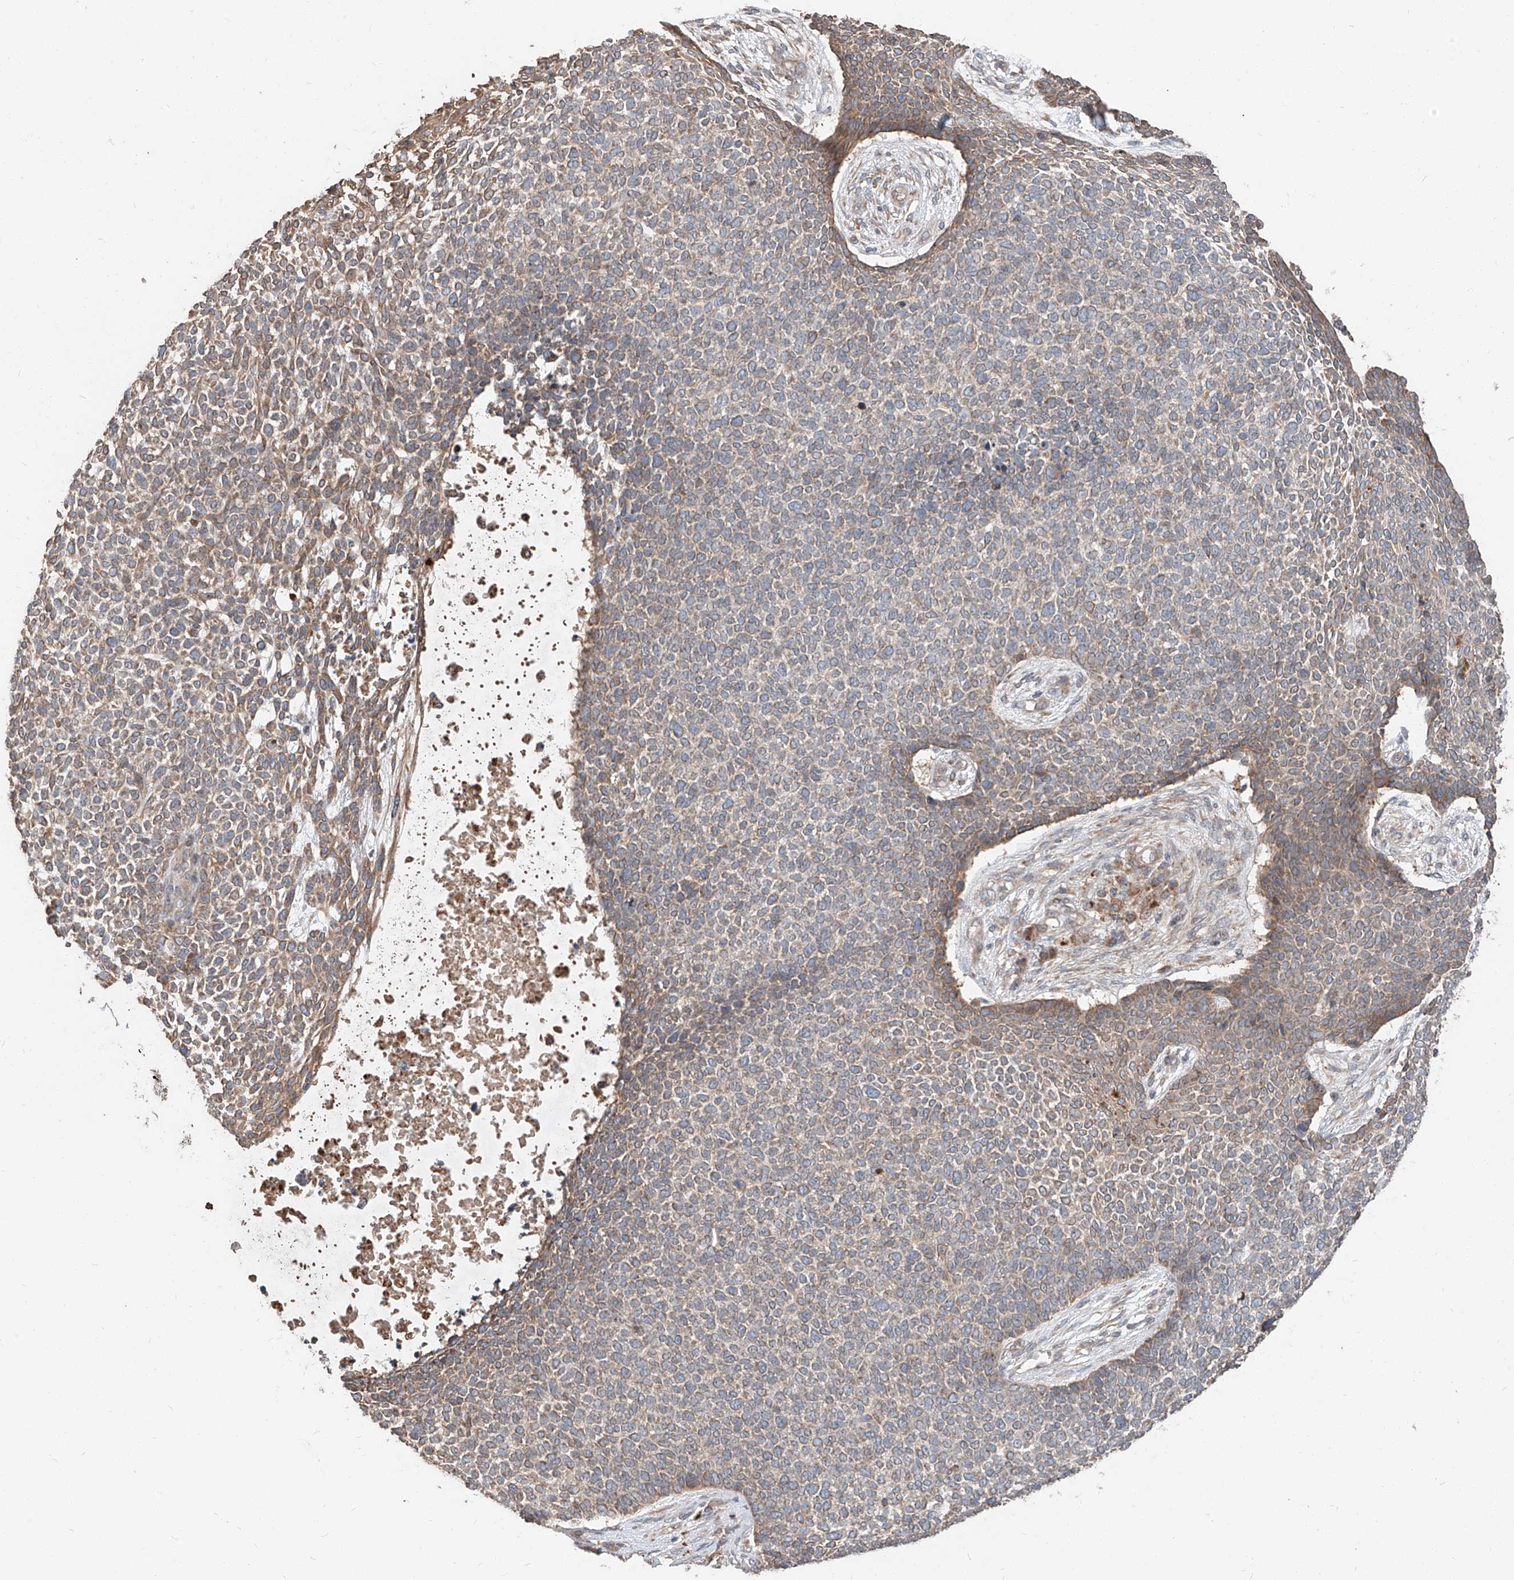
{"staining": {"intensity": "weak", "quantity": "25%-75%", "location": "cytoplasmic/membranous"}, "tissue": "skin cancer", "cell_type": "Tumor cells", "image_type": "cancer", "snomed": [{"axis": "morphology", "description": "Basal cell carcinoma"}, {"axis": "topography", "description": "Skin"}], "caption": "IHC of skin cancer demonstrates low levels of weak cytoplasmic/membranous expression in approximately 25%-75% of tumor cells. The protein is shown in brown color, while the nuclei are stained blue.", "gene": "STX19", "patient": {"sex": "female", "age": 84}}